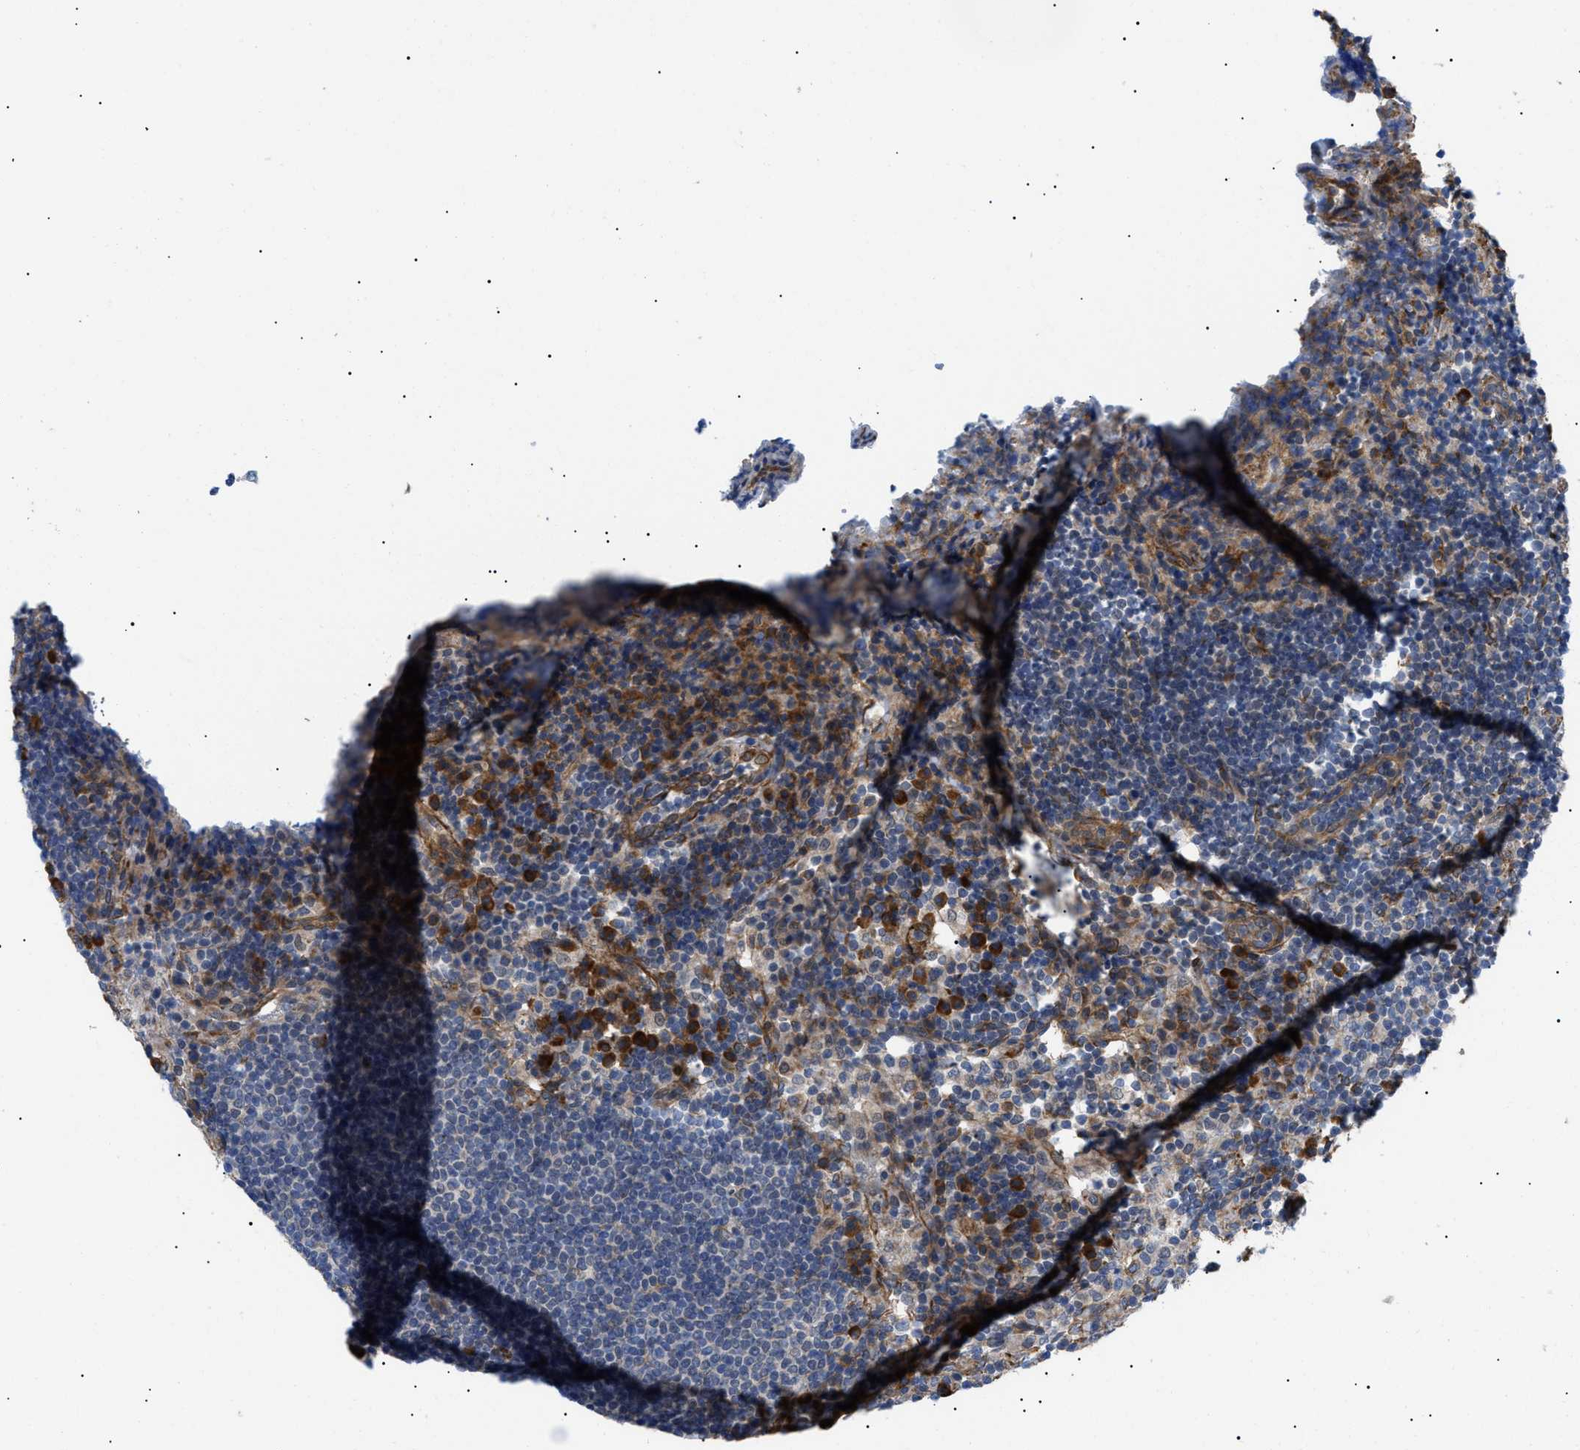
{"staining": {"intensity": "negative", "quantity": "none", "location": "none"}, "tissue": "lymph node", "cell_type": "Germinal center cells", "image_type": "normal", "snomed": [{"axis": "morphology", "description": "Normal tissue, NOS"}, {"axis": "topography", "description": "Lymph node"}], "caption": "Germinal center cells are negative for brown protein staining in benign lymph node. The staining is performed using DAB (3,3'-diaminobenzidine) brown chromogen with nuclei counter-stained in using hematoxylin.", "gene": "MYO10", "patient": {"sex": "female", "age": 53}}